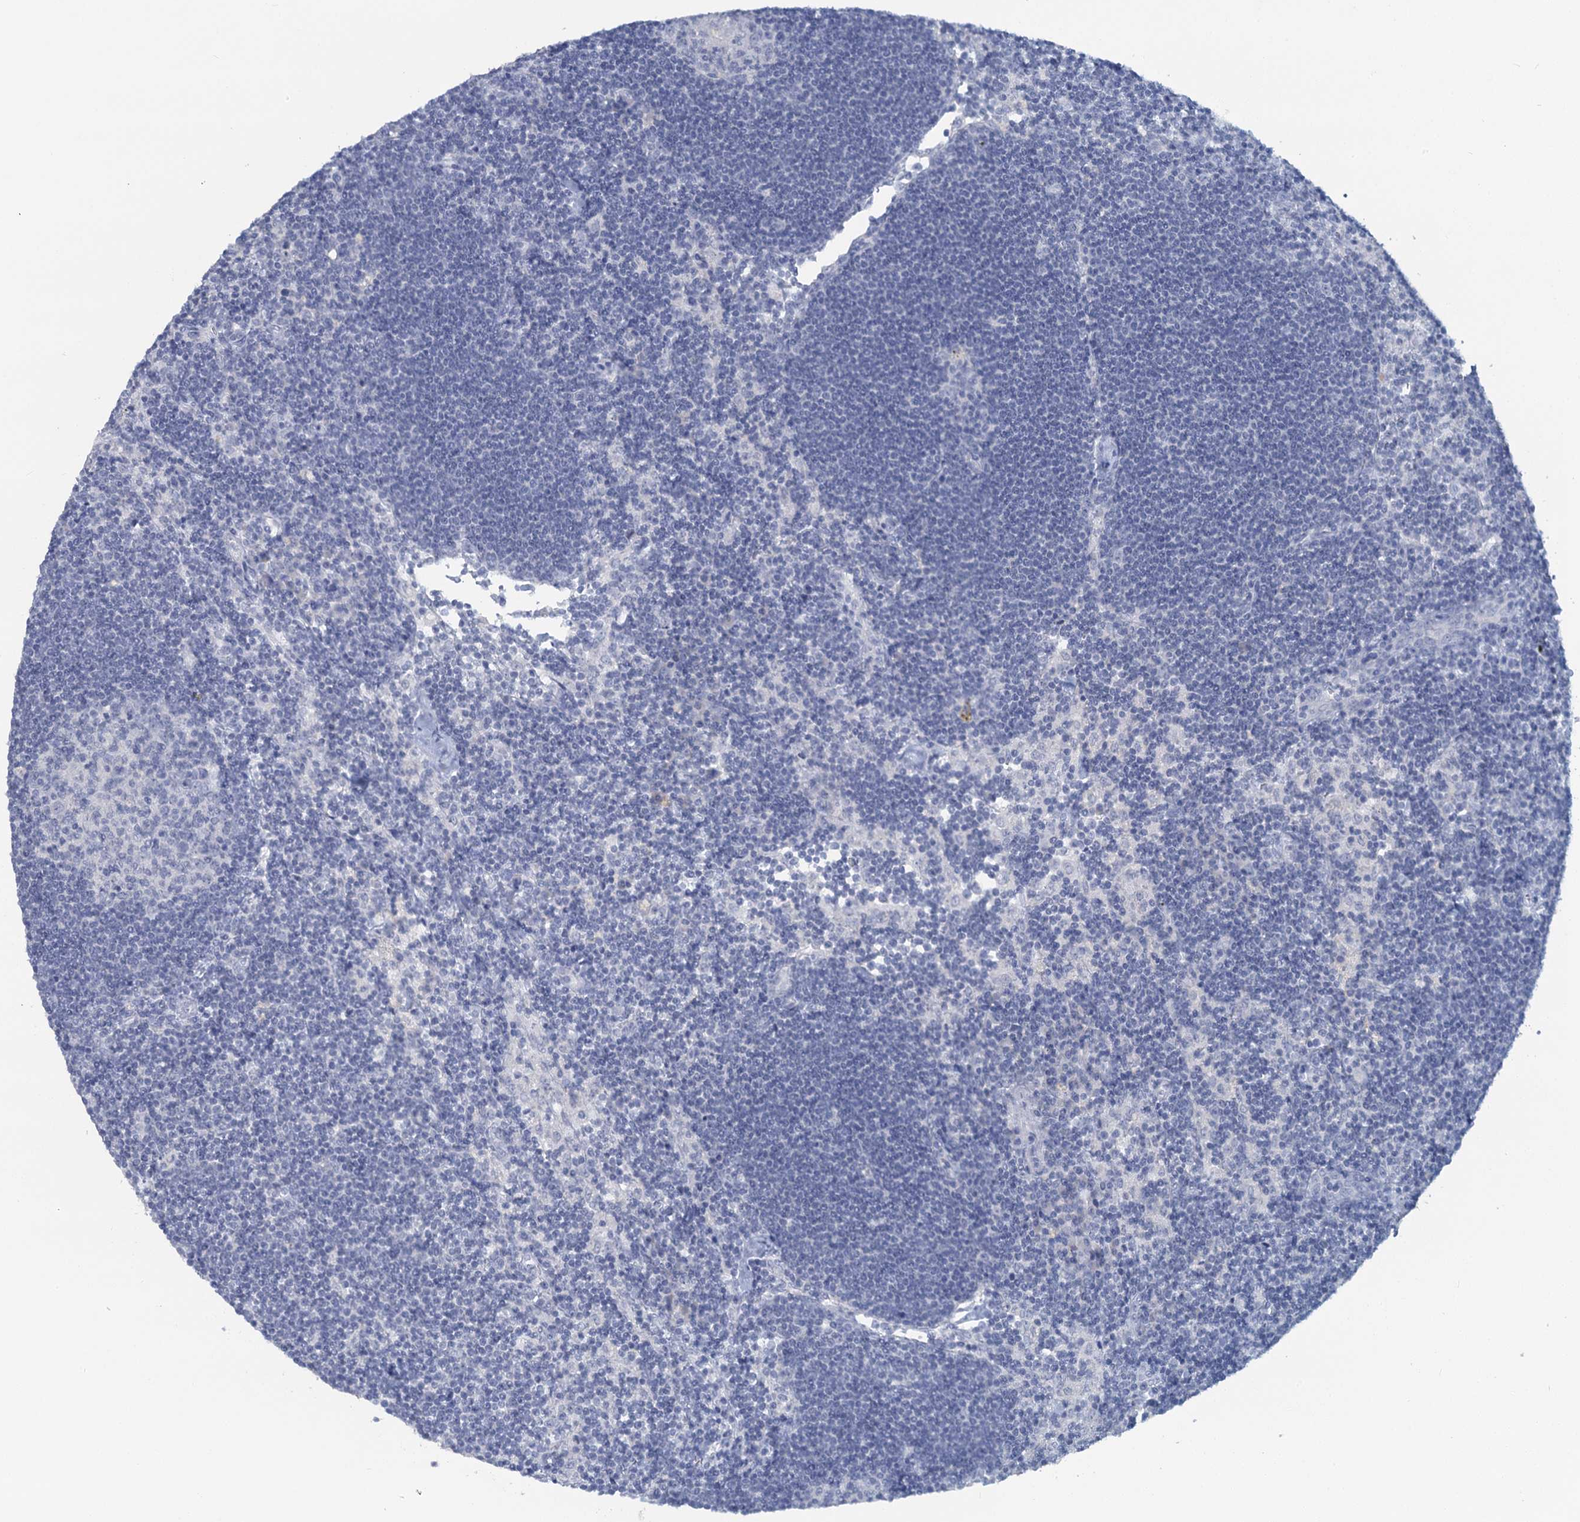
{"staining": {"intensity": "negative", "quantity": "none", "location": "none"}, "tissue": "lymph node", "cell_type": "Germinal center cells", "image_type": "normal", "snomed": [{"axis": "morphology", "description": "Normal tissue, NOS"}, {"axis": "topography", "description": "Lymph node"}], "caption": "IHC of normal lymph node displays no staining in germinal center cells. (DAB immunohistochemistry (IHC) visualized using brightfield microscopy, high magnification).", "gene": "CHGA", "patient": {"sex": "male", "age": 24}}